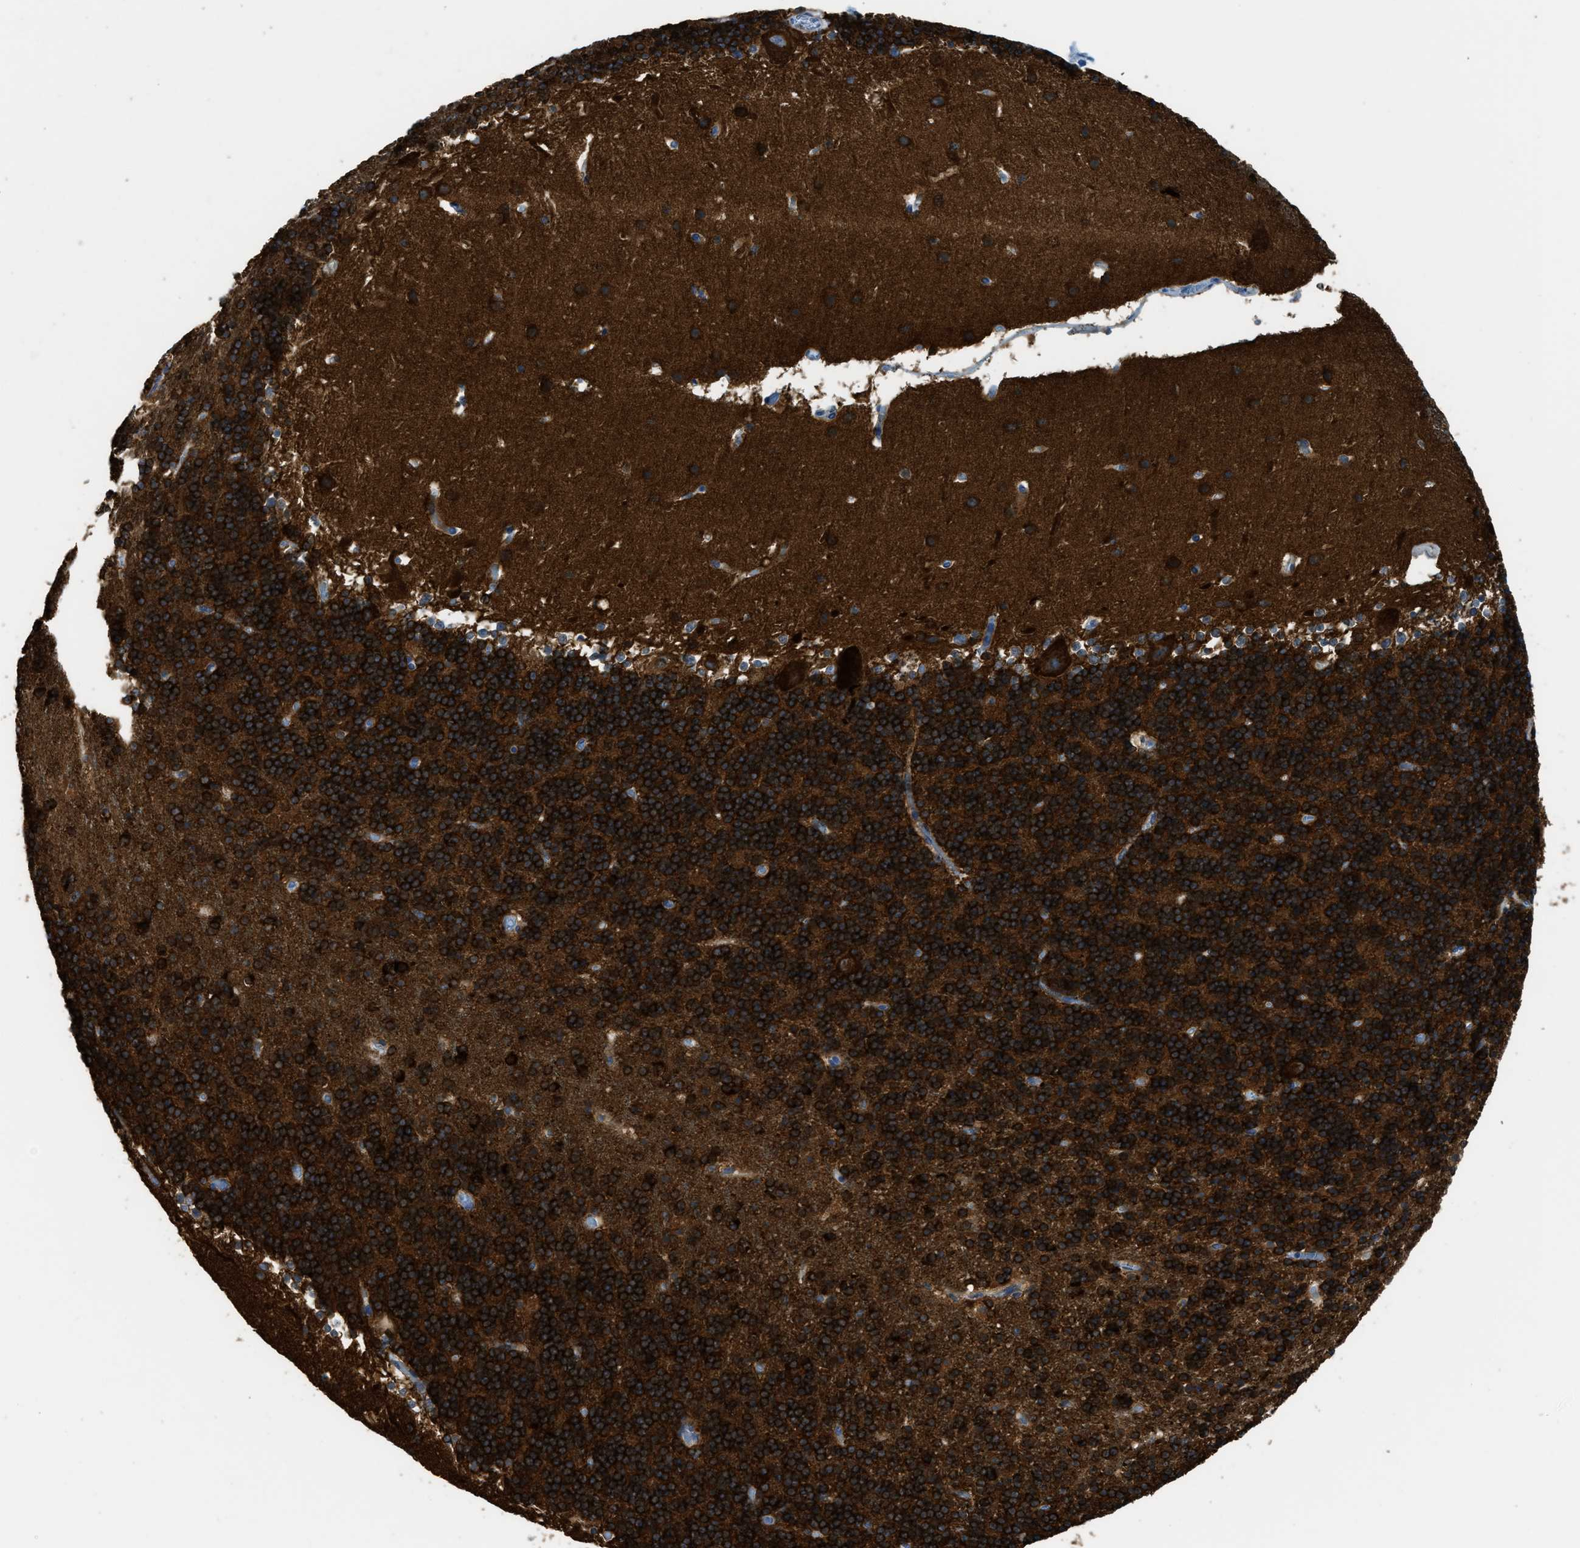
{"staining": {"intensity": "strong", "quantity": ">75%", "location": "cytoplasmic/membranous"}, "tissue": "cerebellum", "cell_type": "Cells in granular layer", "image_type": "normal", "snomed": [{"axis": "morphology", "description": "Normal tissue, NOS"}, {"axis": "topography", "description": "Cerebellum"}], "caption": "A histopathology image showing strong cytoplasmic/membranous expression in about >75% of cells in granular layer in benign cerebellum, as visualized by brown immunohistochemical staining.", "gene": "ZSWIM5", "patient": {"sex": "male", "age": 45}}